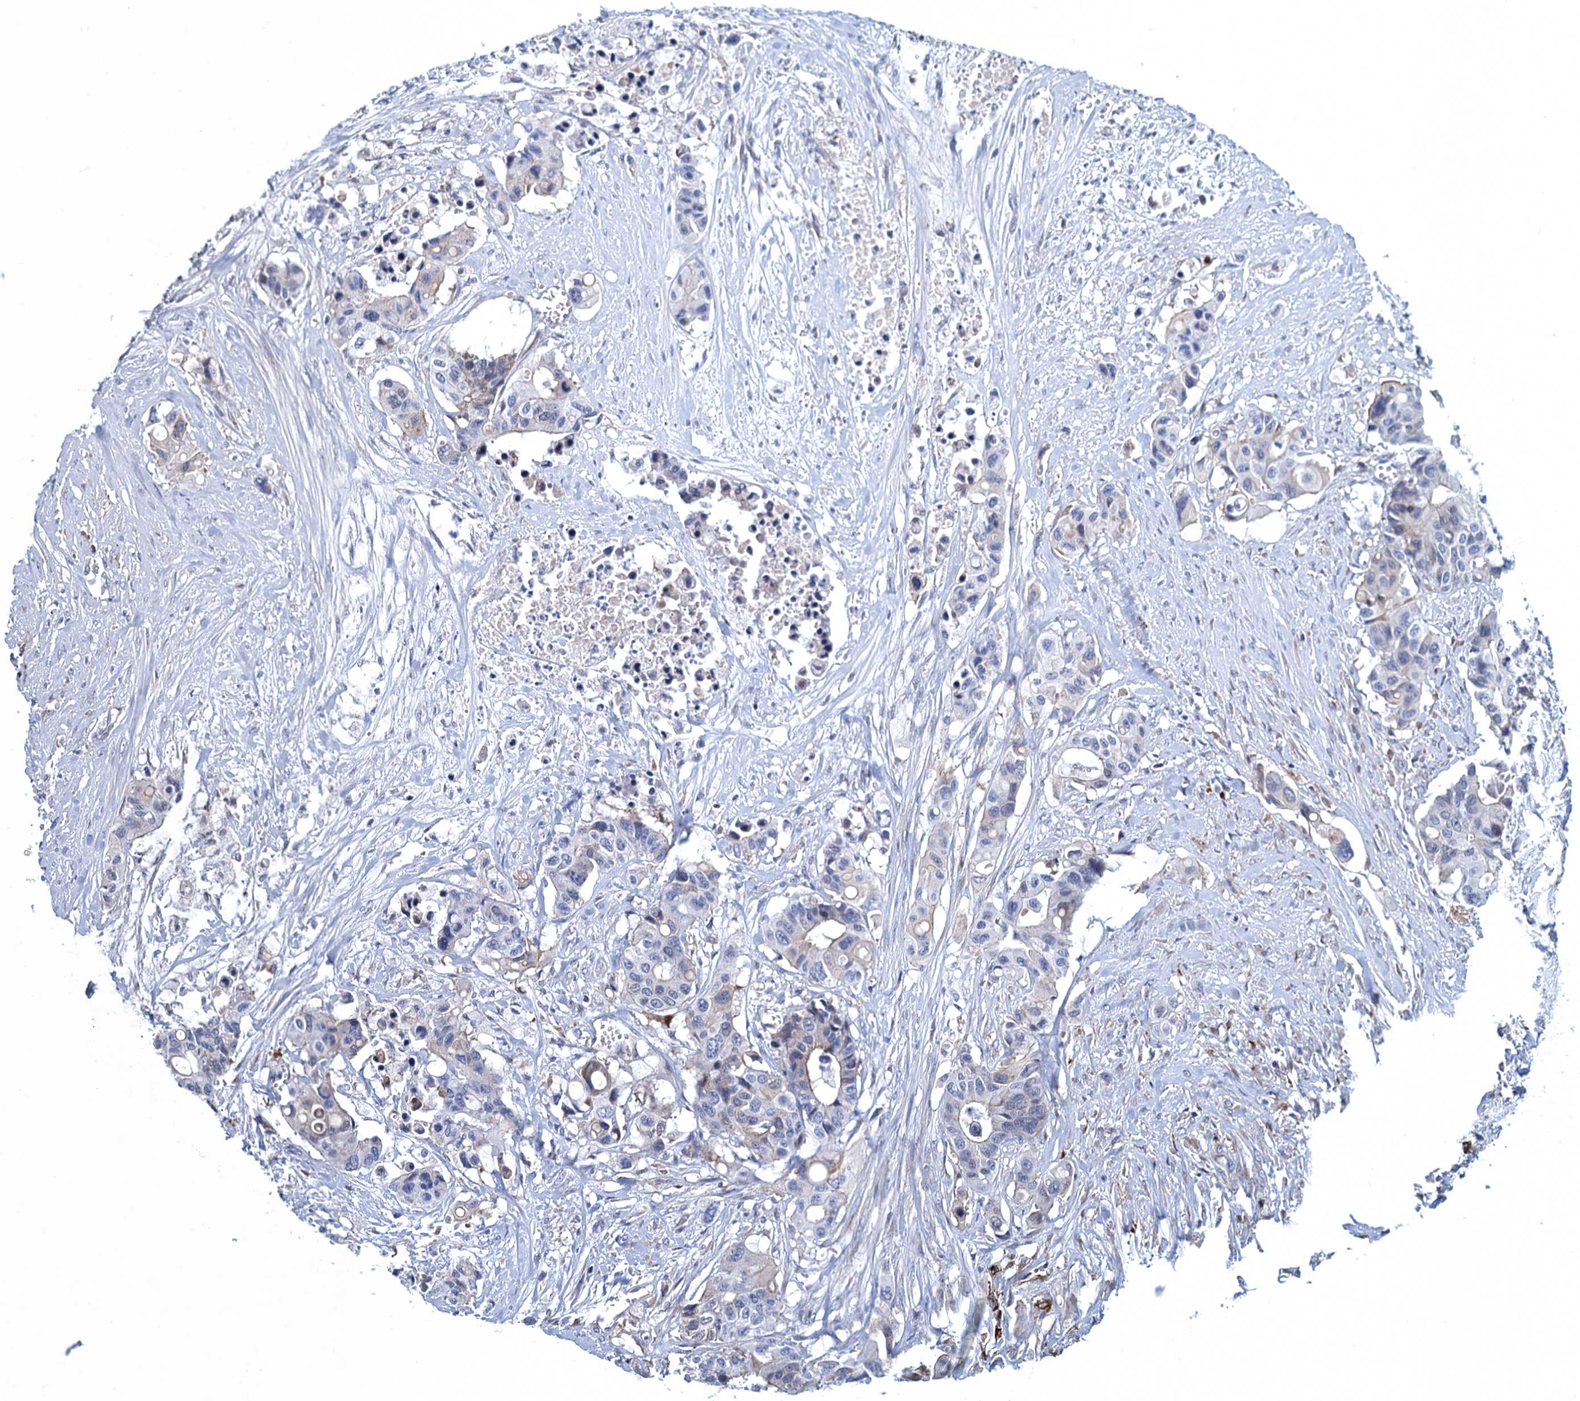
{"staining": {"intensity": "negative", "quantity": "none", "location": "none"}, "tissue": "colorectal cancer", "cell_type": "Tumor cells", "image_type": "cancer", "snomed": [{"axis": "morphology", "description": "Adenocarcinoma, NOS"}, {"axis": "topography", "description": "Colon"}], "caption": "This is a histopathology image of immunohistochemistry (IHC) staining of colorectal cancer, which shows no expression in tumor cells. (Stains: DAB immunohistochemistry (IHC) with hematoxylin counter stain, Microscopy: brightfield microscopy at high magnification).", "gene": "DNHD1", "patient": {"sex": "male", "age": 77}}